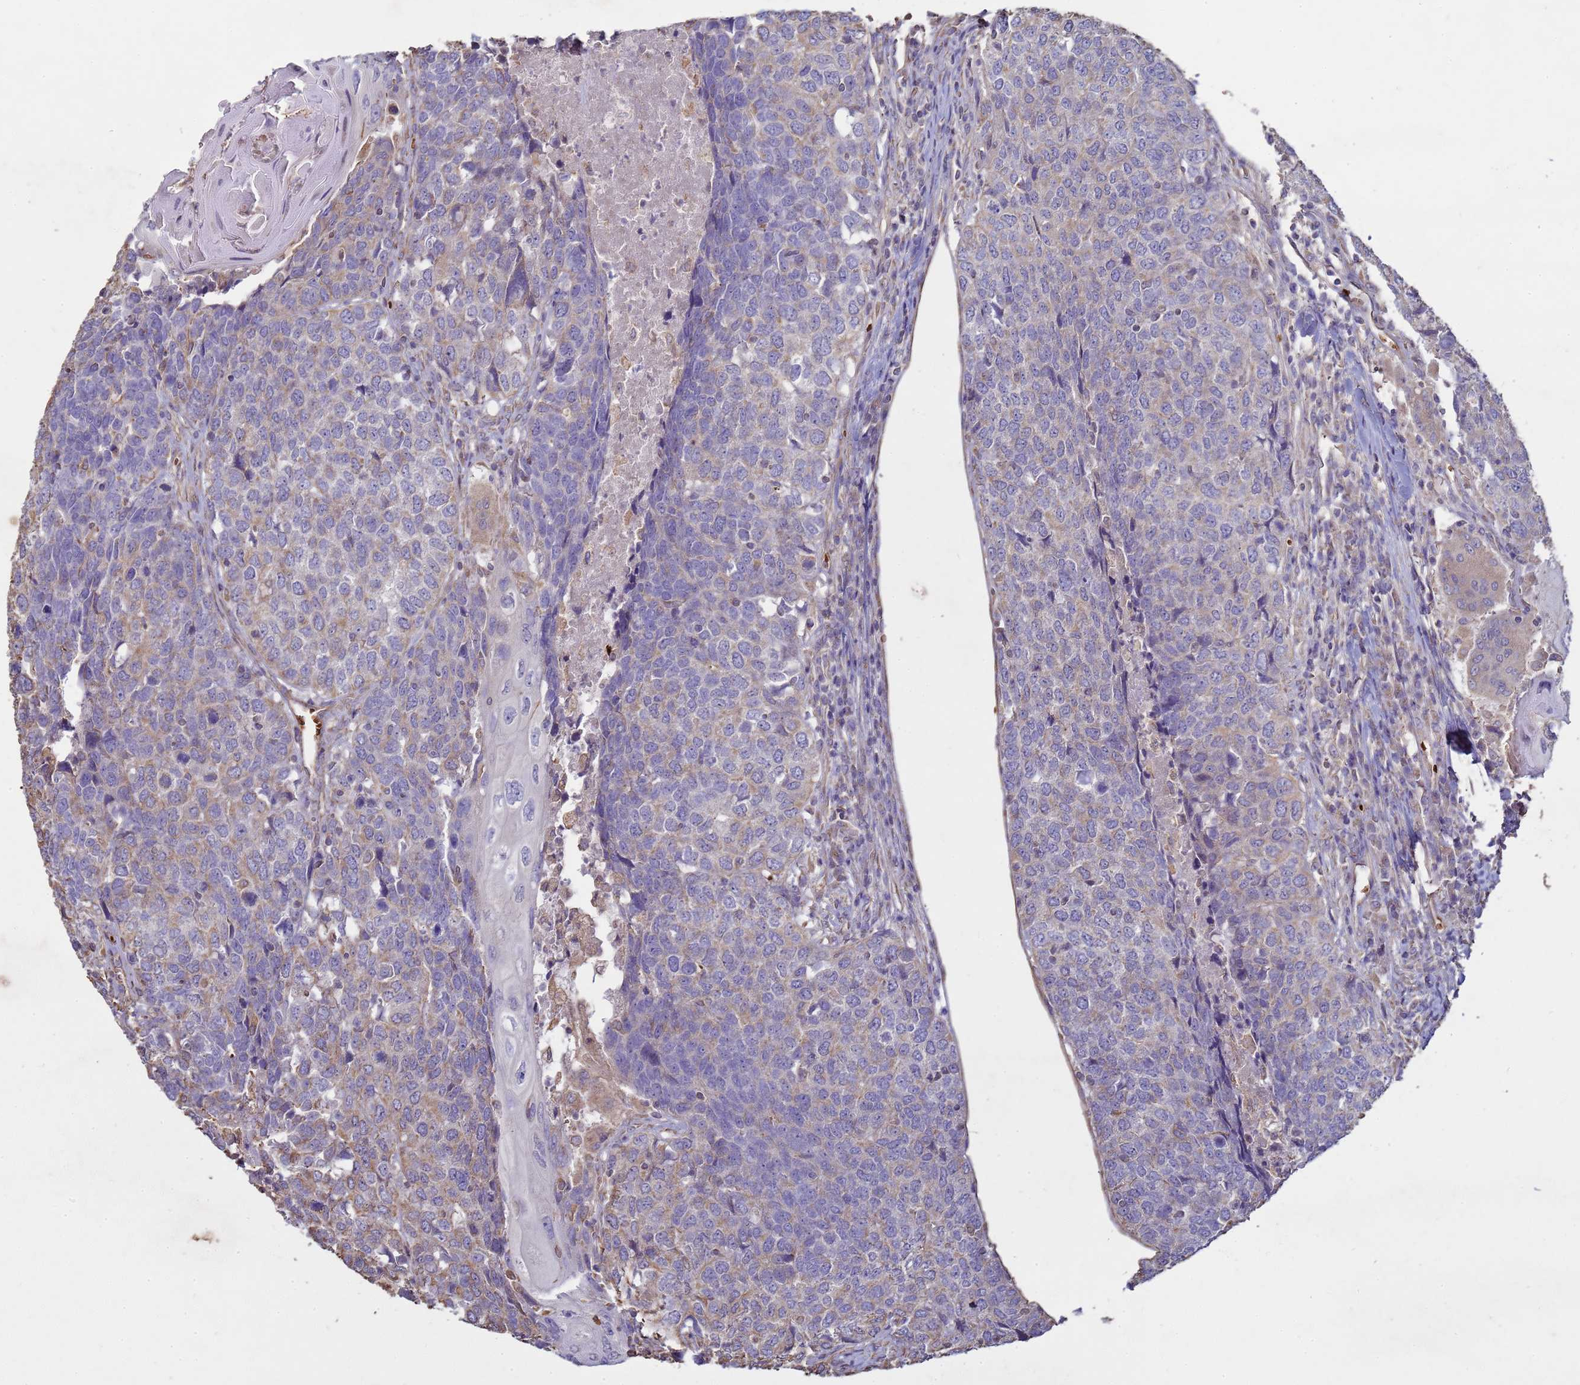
{"staining": {"intensity": "weak", "quantity": "25%-75%", "location": "cytoplasmic/membranous"}, "tissue": "head and neck cancer", "cell_type": "Tumor cells", "image_type": "cancer", "snomed": [{"axis": "morphology", "description": "Squamous cell carcinoma, NOS"}, {"axis": "topography", "description": "Head-Neck"}], "caption": "IHC of human squamous cell carcinoma (head and neck) exhibits low levels of weak cytoplasmic/membranous expression in approximately 25%-75% of tumor cells.", "gene": "SGIP1", "patient": {"sex": "male", "age": 66}}